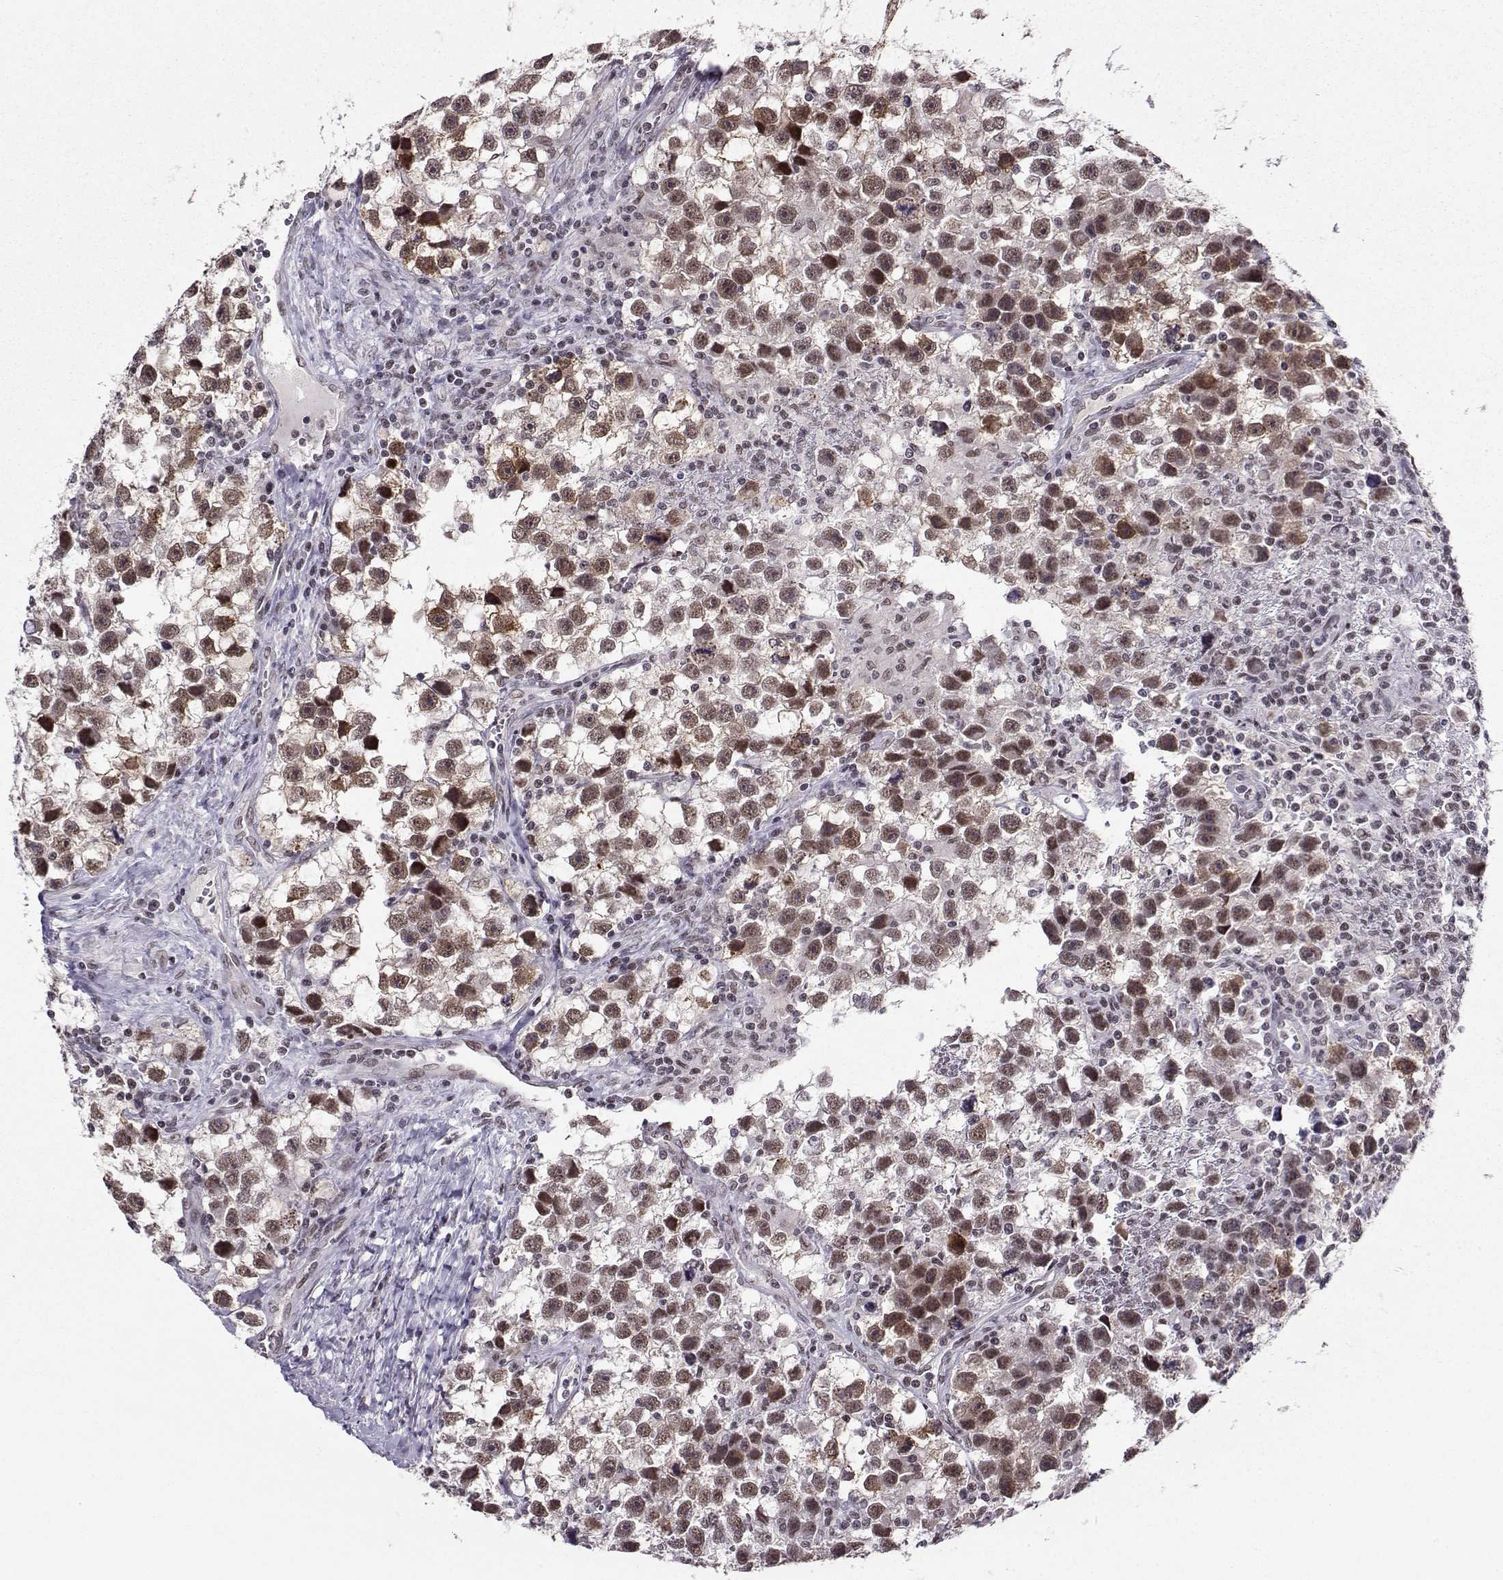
{"staining": {"intensity": "moderate", "quantity": ">75%", "location": "cytoplasmic/membranous,nuclear"}, "tissue": "testis cancer", "cell_type": "Tumor cells", "image_type": "cancer", "snomed": [{"axis": "morphology", "description": "Seminoma, NOS"}, {"axis": "topography", "description": "Testis"}], "caption": "Brown immunohistochemical staining in testis seminoma reveals moderate cytoplasmic/membranous and nuclear staining in about >75% of tumor cells. (brown staining indicates protein expression, while blue staining denotes nuclei).", "gene": "LIN28A", "patient": {"sex": "male", "age": 43}}